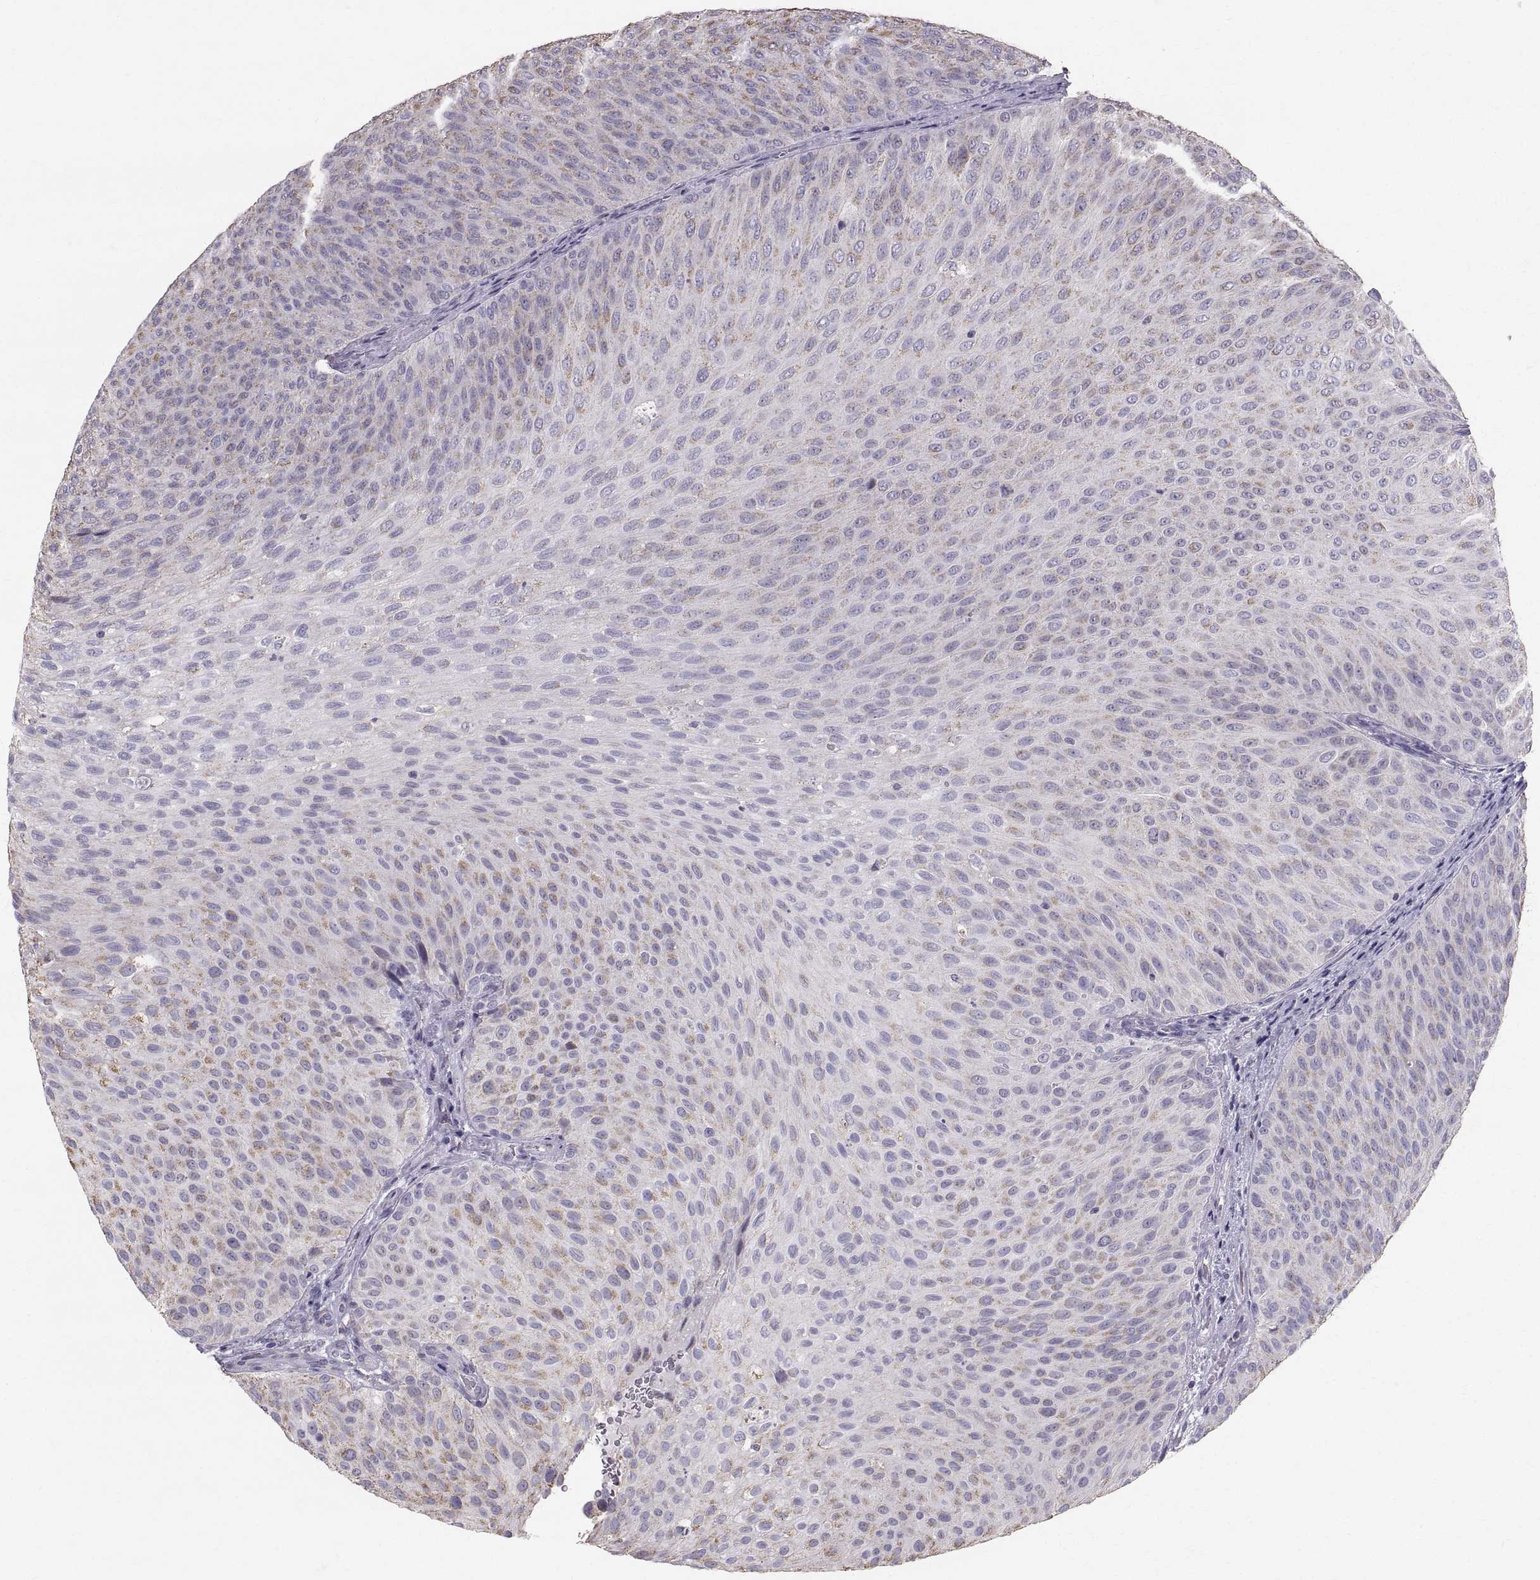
{"staining": {"intensity": "weak", "quantity": "25%-75%", "location": "cytoplasmic/membranous"}, "tissue": "urothelial cancer", "cell_type": "Tumor cells", "image_type": "cancer", "snomed": [{"axis": "morphology", "description": "Urothelial carcinoma, Low grade"}, {"axis": "topography", "description": "Urinary bladder"}], "caption": "This is a micrograph of immunohistochemistry (IHC) staining of urothelial cancer, which shows weak positivity in the cytoplasmic/membranous of tumor cells.", "gene": "STMND1", "patient": {"sex": "male", "age": 78}}